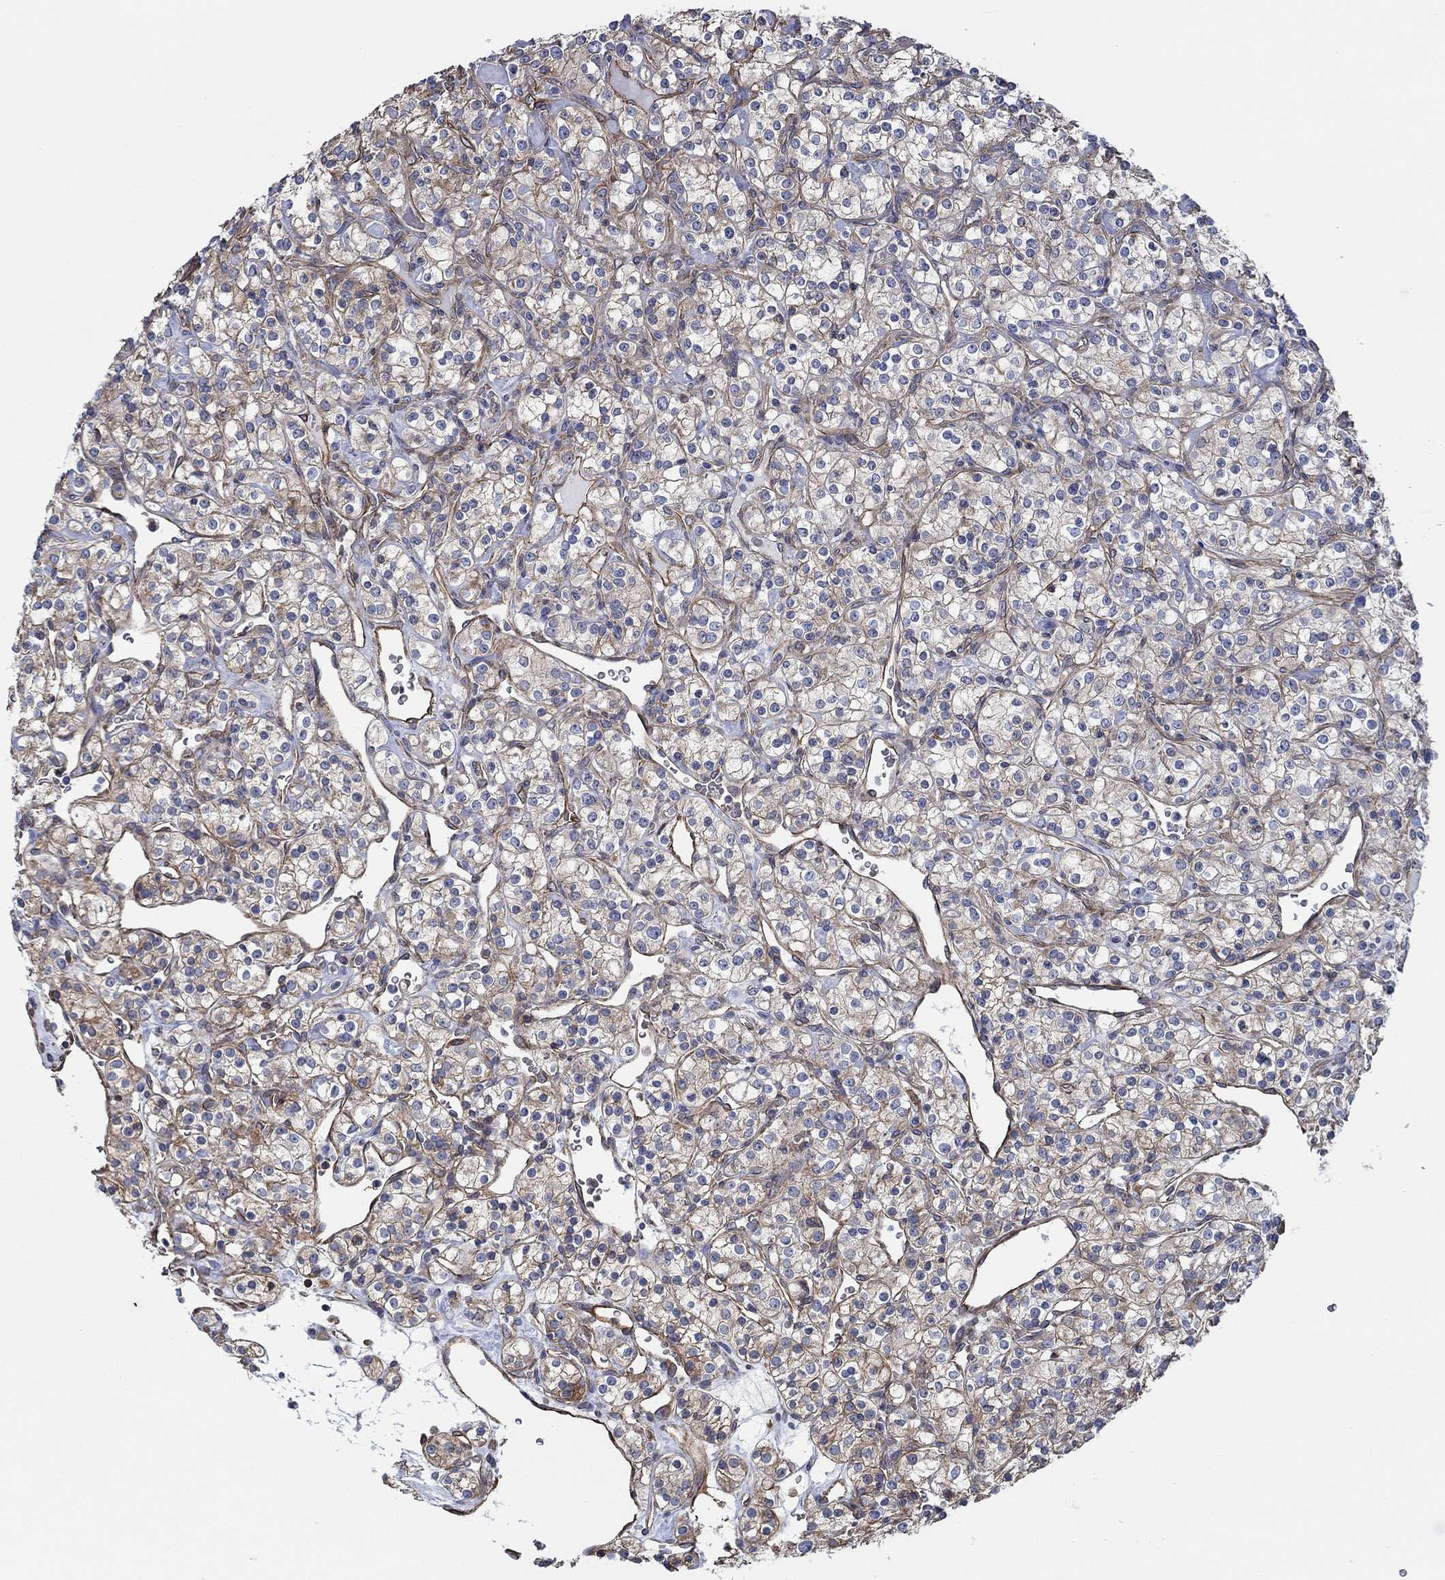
{"staining": {"intensity": "moderate", "quantity": ">75%", "location": "cytoplasmic/membranous"}, "tissue": "renal cancer", "cell_type": "Tumor cells", "image_type": "cancer", "snomed": [{"axis": "morphology", "description": "Adenocarcinoma, NOS"}, {"axis": "topography", "description": "Kidney"}], "caption": "Protein staining displays moderate cytoplasmic/membranous staining in about >75% of tumor cells in renal adenocarcinoma.", "gene": "FMN1", "patient": {"sex": "male", "age": 77}}